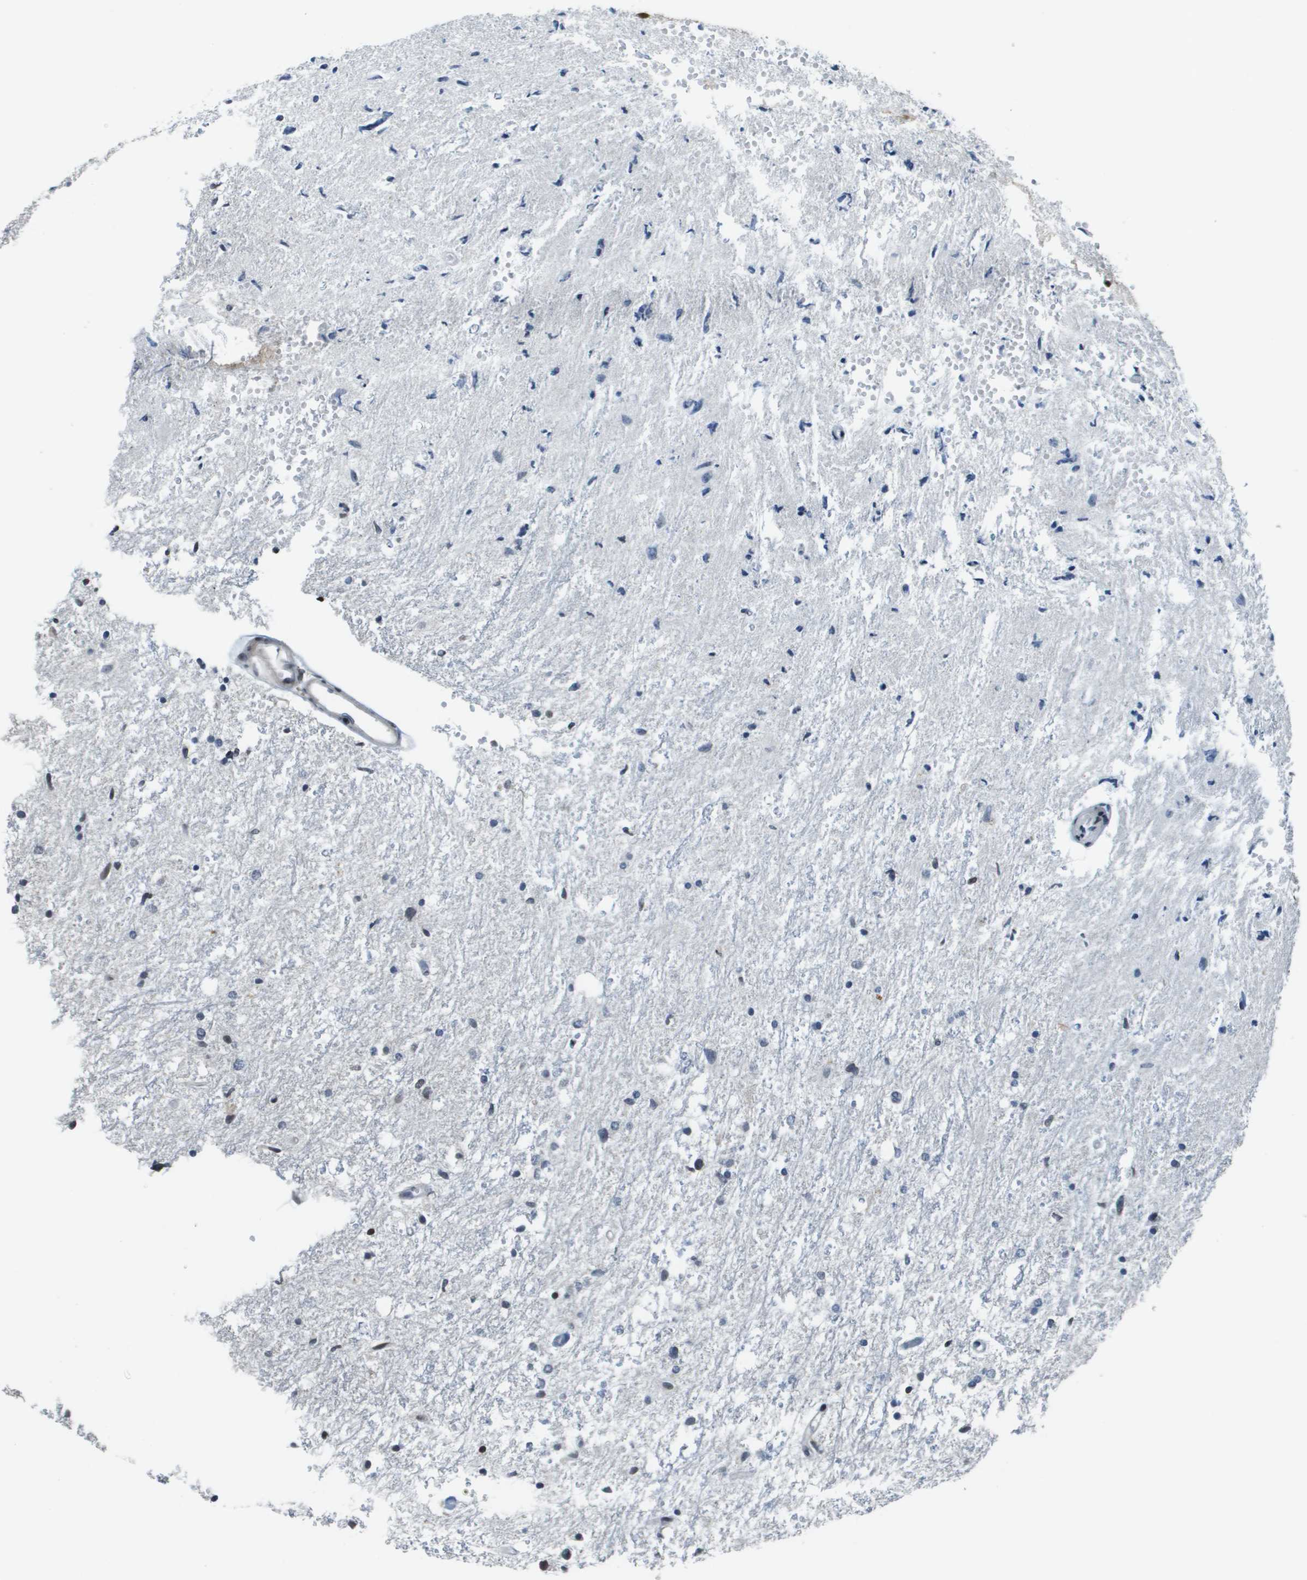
{"staining": {"intensity": "moderate", "quantity": "<25%", "location": "nuclear"}, "tissue": "glioma", "cell_type": "Tumor cells", "image_type": "cancer", "snomed": [{"axis": "morphology", "description": "Glioma, malignant, High grade"}, {"axis": "topography", "description": "Brain"}], "caption": "Protein staining of malignant high-grade glioma tissue shows moderate nuclear expression in approximately <25% of tumor cells.", "gene": "RECQL4", "patient": {"sex": "female", "age": 59}}